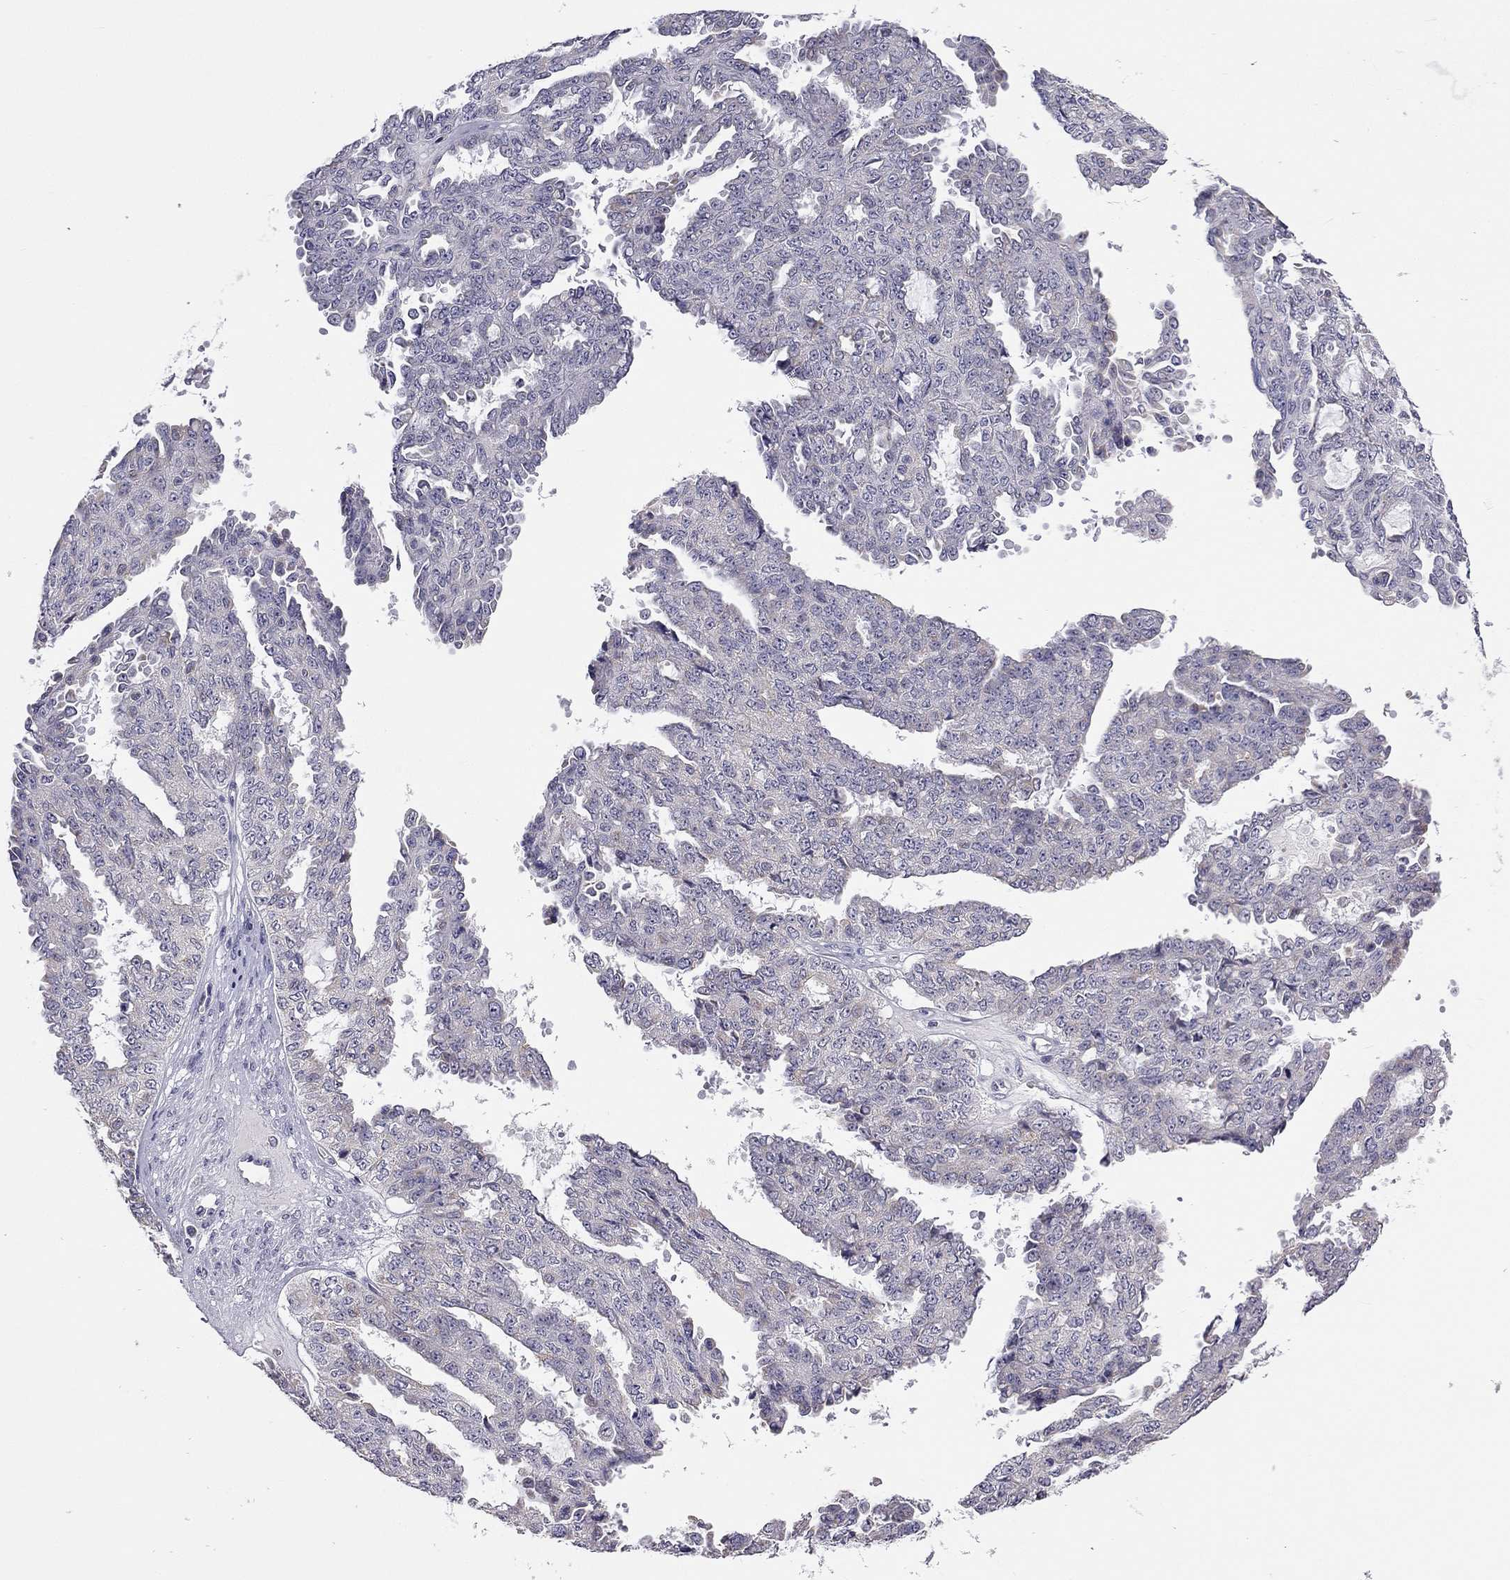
{"staining": {"intensity": "negative", "quantity": "none", "location": "none"}, "tissue": "ovarian cancer", "cell_type": "Tumor cells", "image_type": "cancer", "snomed": [{"axis": "morphology", "description": "Cystadenocarcinoma, serous, NOS"}, {"axis": "topography", "description": "Ovary"}], "caption": "Immunohistochemistry of ovarian serous cystadenocarcinoma shows no expression in tumor cells. The staining was performed using DAB (3,3'-diaminobenzidine) to visualize the protein expression in brown, while the nuclei were stained in blue with hematoxylin (Magnification: 20x).", "gene": "C5orf49", "patient": {"sex": "female", "age": 71}}